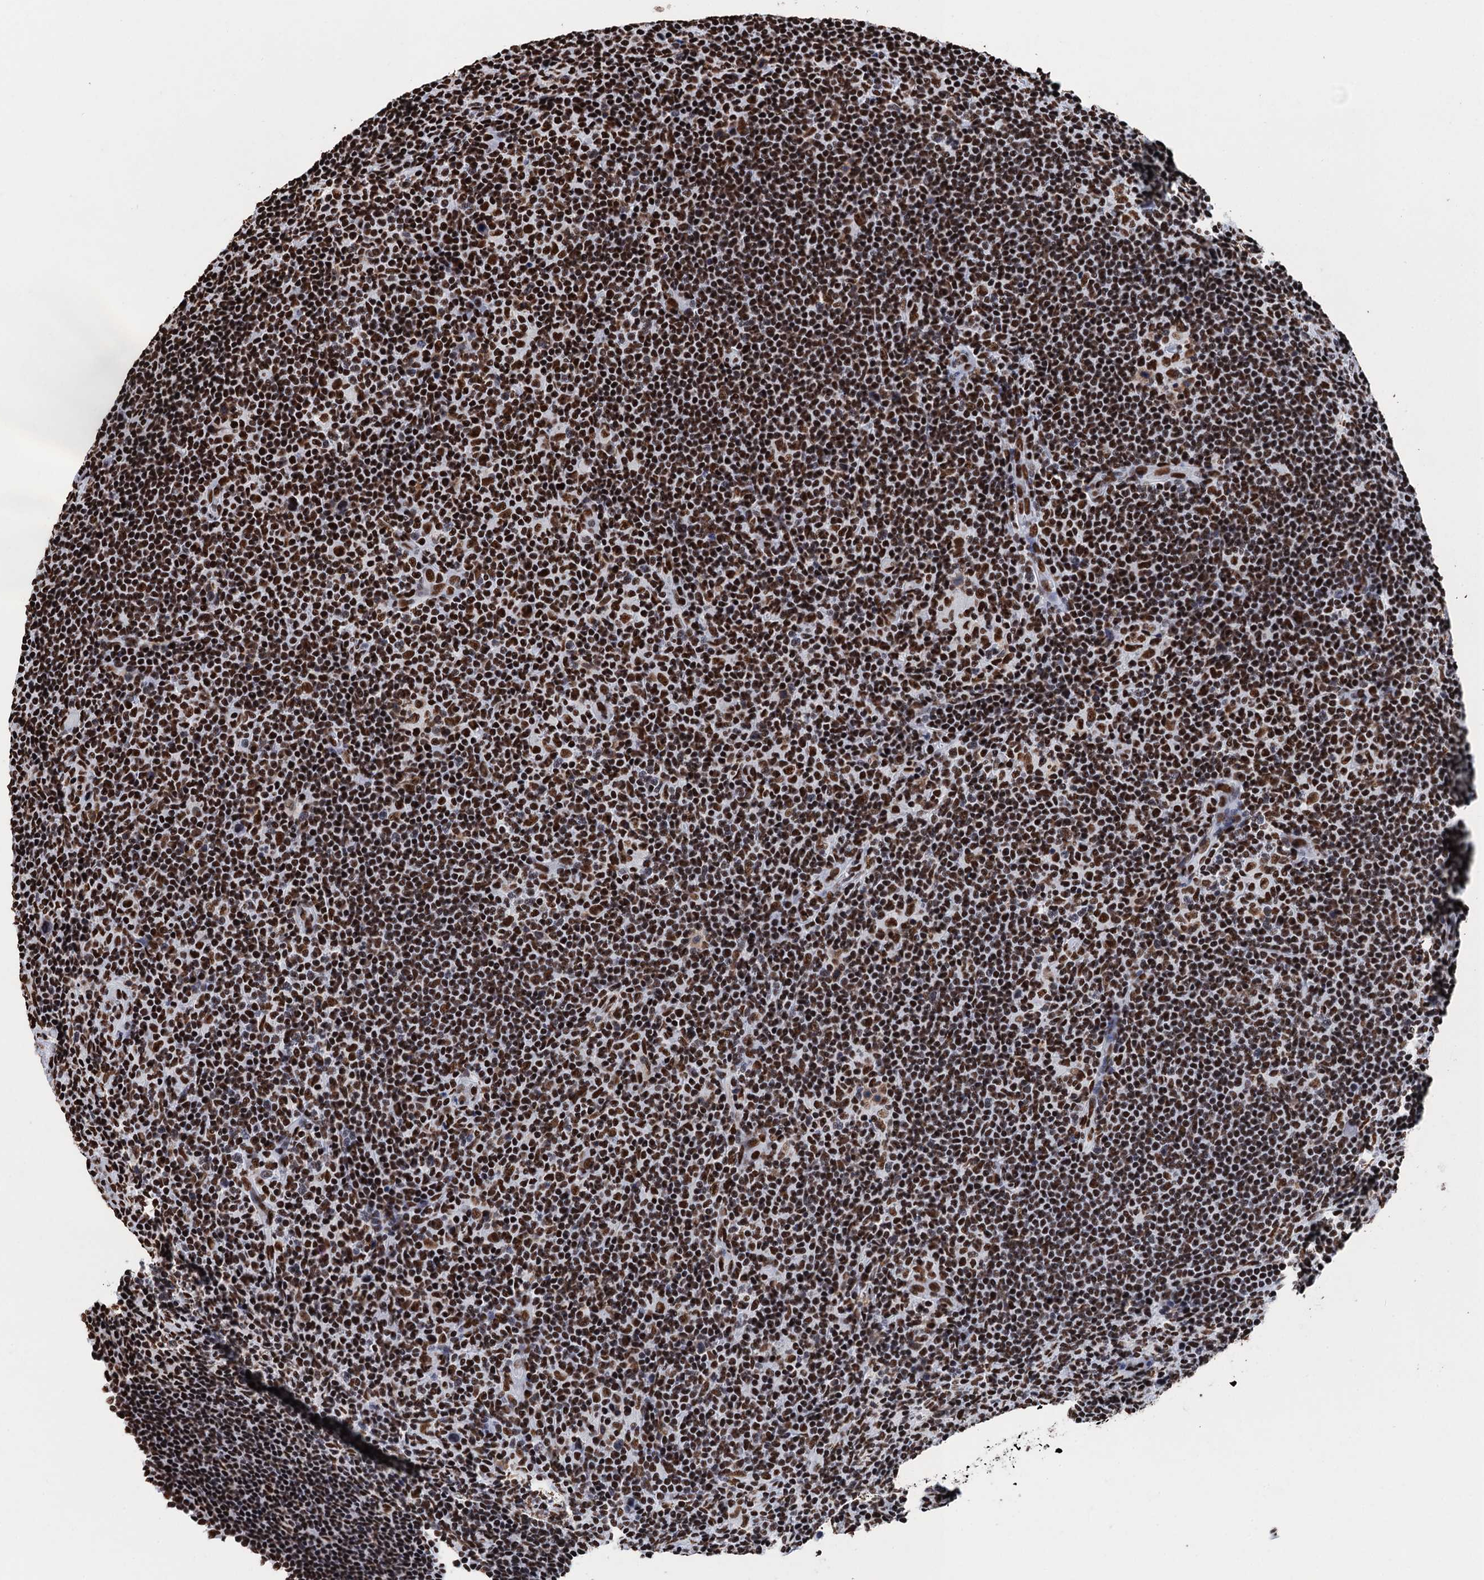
{"staining": {"intensity": "strong", "quantity": ">75%", "location": "nuclear"}, "tissue": "lymphoma", "cell_type": "Tumor cells", "image_type": "cancer", "snomed": [{"axis": "morphology", "description": "Hodgkin's disease, NOS"}, {"axis": "topography", "description": "Lymph node"}], "caption": "Brown immunohistochemical staining in human Hodgkin's disease shows strong nuclear staining in about >75% of tumor cells.", "gene": "UBA2", "patient": {"sex": "female", "age": 57}}